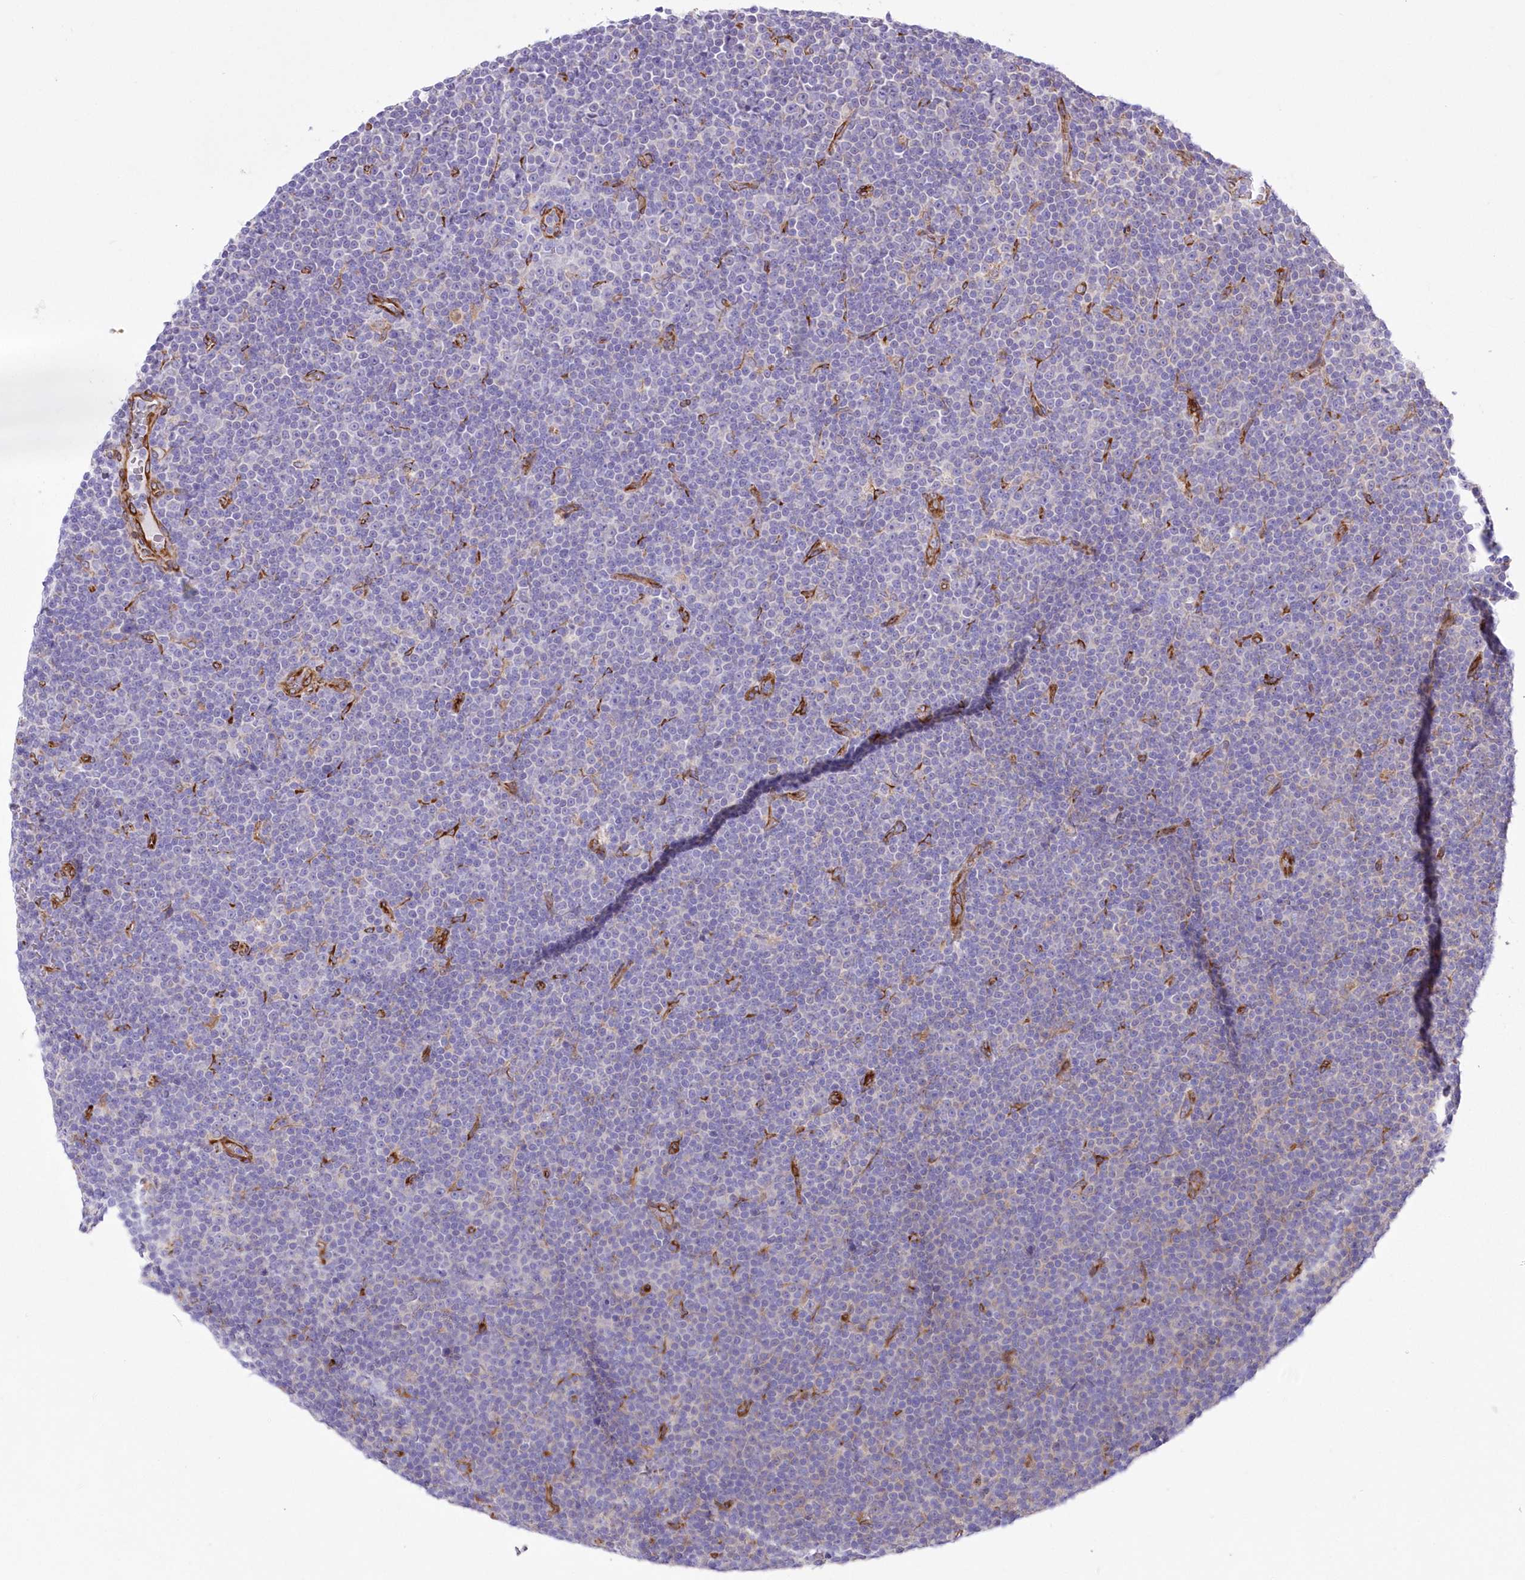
{"staining": {"intensity": "negative", "quantity": "none", "location": "none"}, "tissue": "lymphoma", "cell_type": "Tumor cells", "image_type": "cancer", "snomed": [{"axis": "morphology", "description": "Malignant lymphoma, non-Hodgkin's type, Low grade"}, {"axis": "topography", "description": "Lymph node"}], "caption": "This is a image of IHC staining of lymphoma, which shows no expression in tumor cells.", "gene": "YTHDC2", "patient": {"sex": "female", "age": 67}}